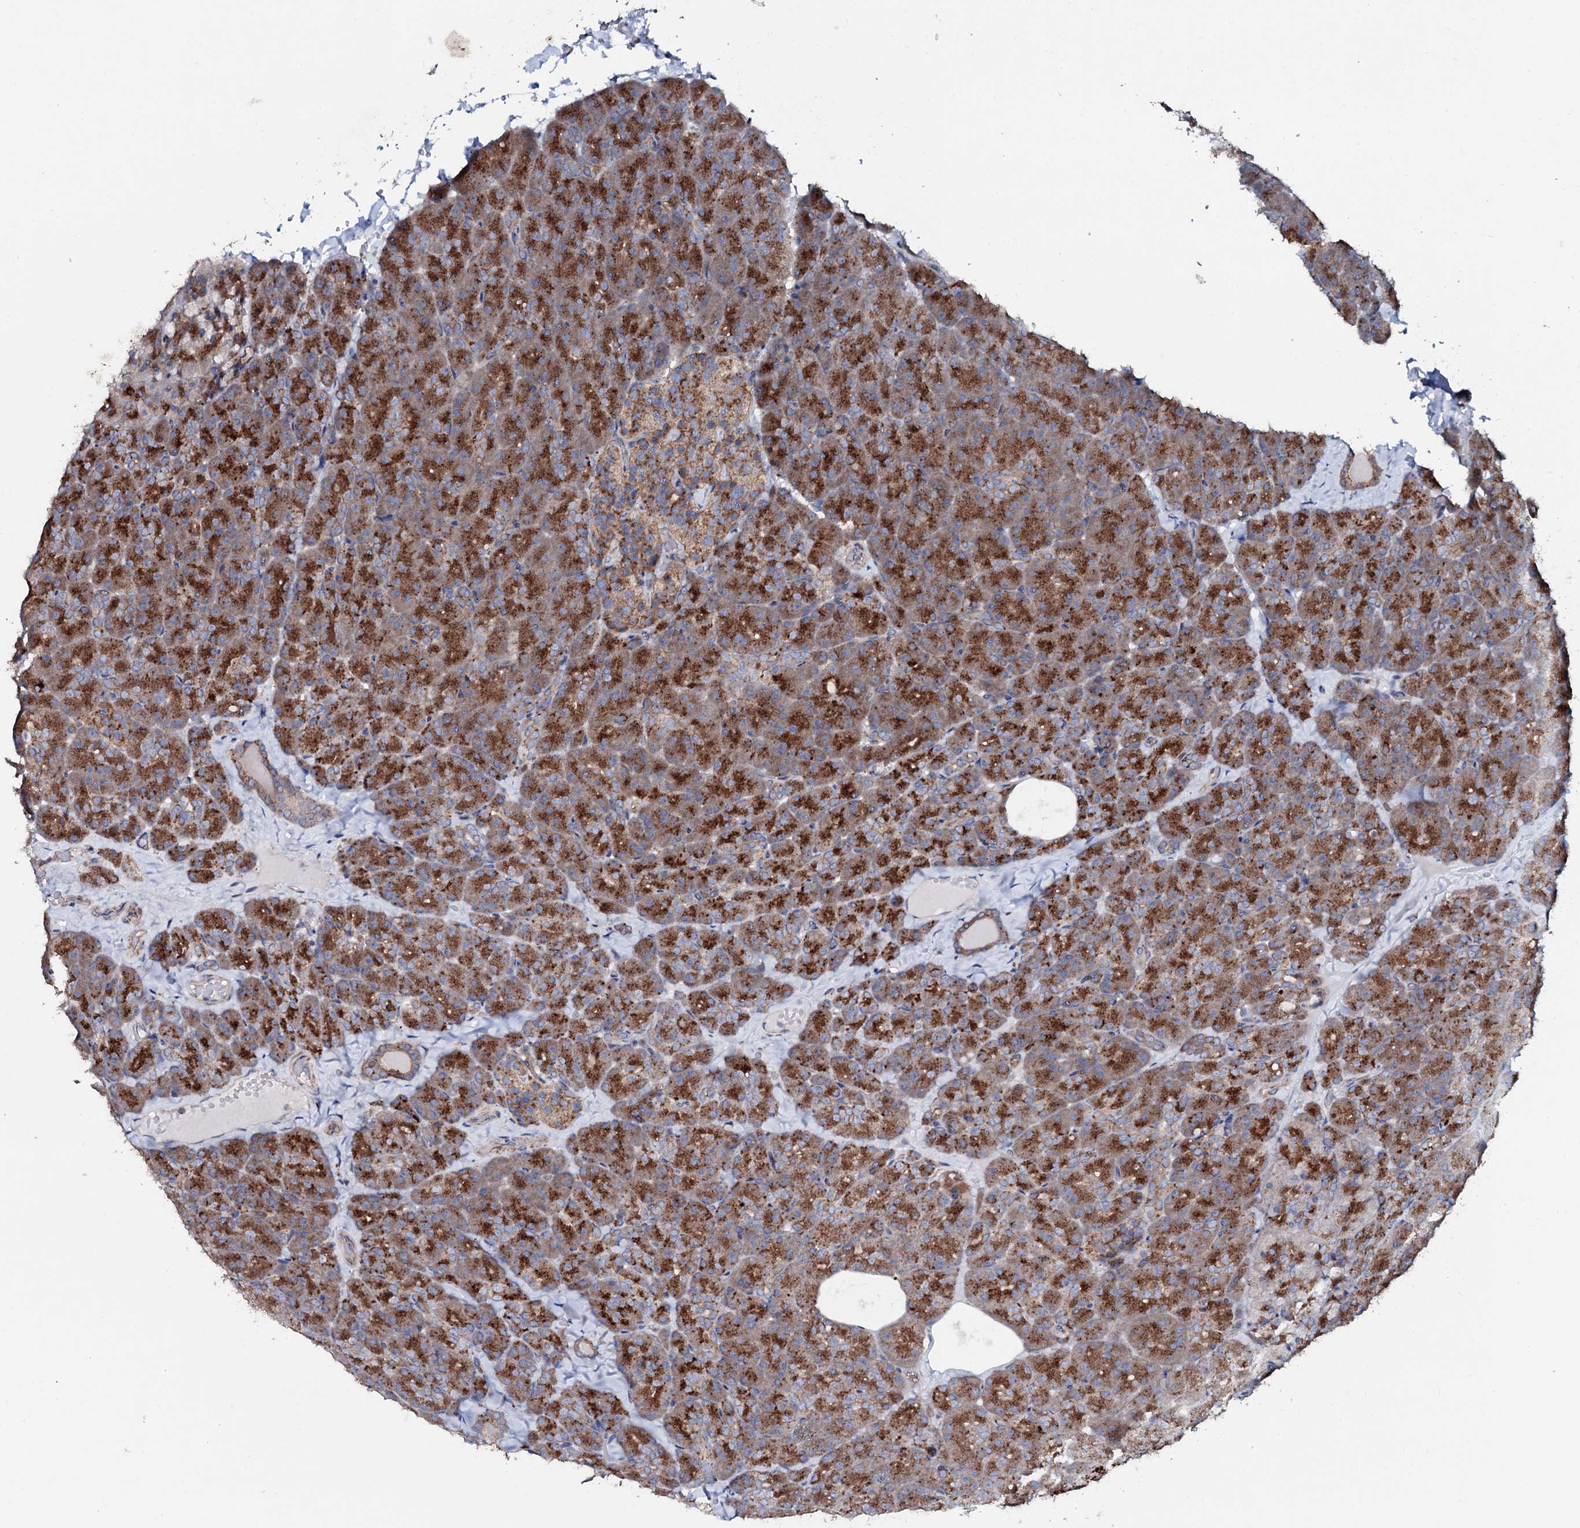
{"staining": {"intensity": "strong", "quantity": ">75%", "location": "cytoplasmic/membranous"}, "tissue": "pancreas", "cell_type": "Exocrine glandular cells", "image_type": "normal", "snomed": [{"axis": "morphology", "description": "Normal tissue, NOS"}, {"axis": "topography", "description": "Pancreas"}], "caption": "An immunohistochemistry photomicrograph of normal tissue is shown. Protein staining in brown shows strong cytoplasmic/membranous positivity in pancreas within exocrine glandular cells. (Brightfield microscopy of DAB IHC at high magnification).", "gene": "P2RX4", "patient": {"sex": "male", "age": 36}}